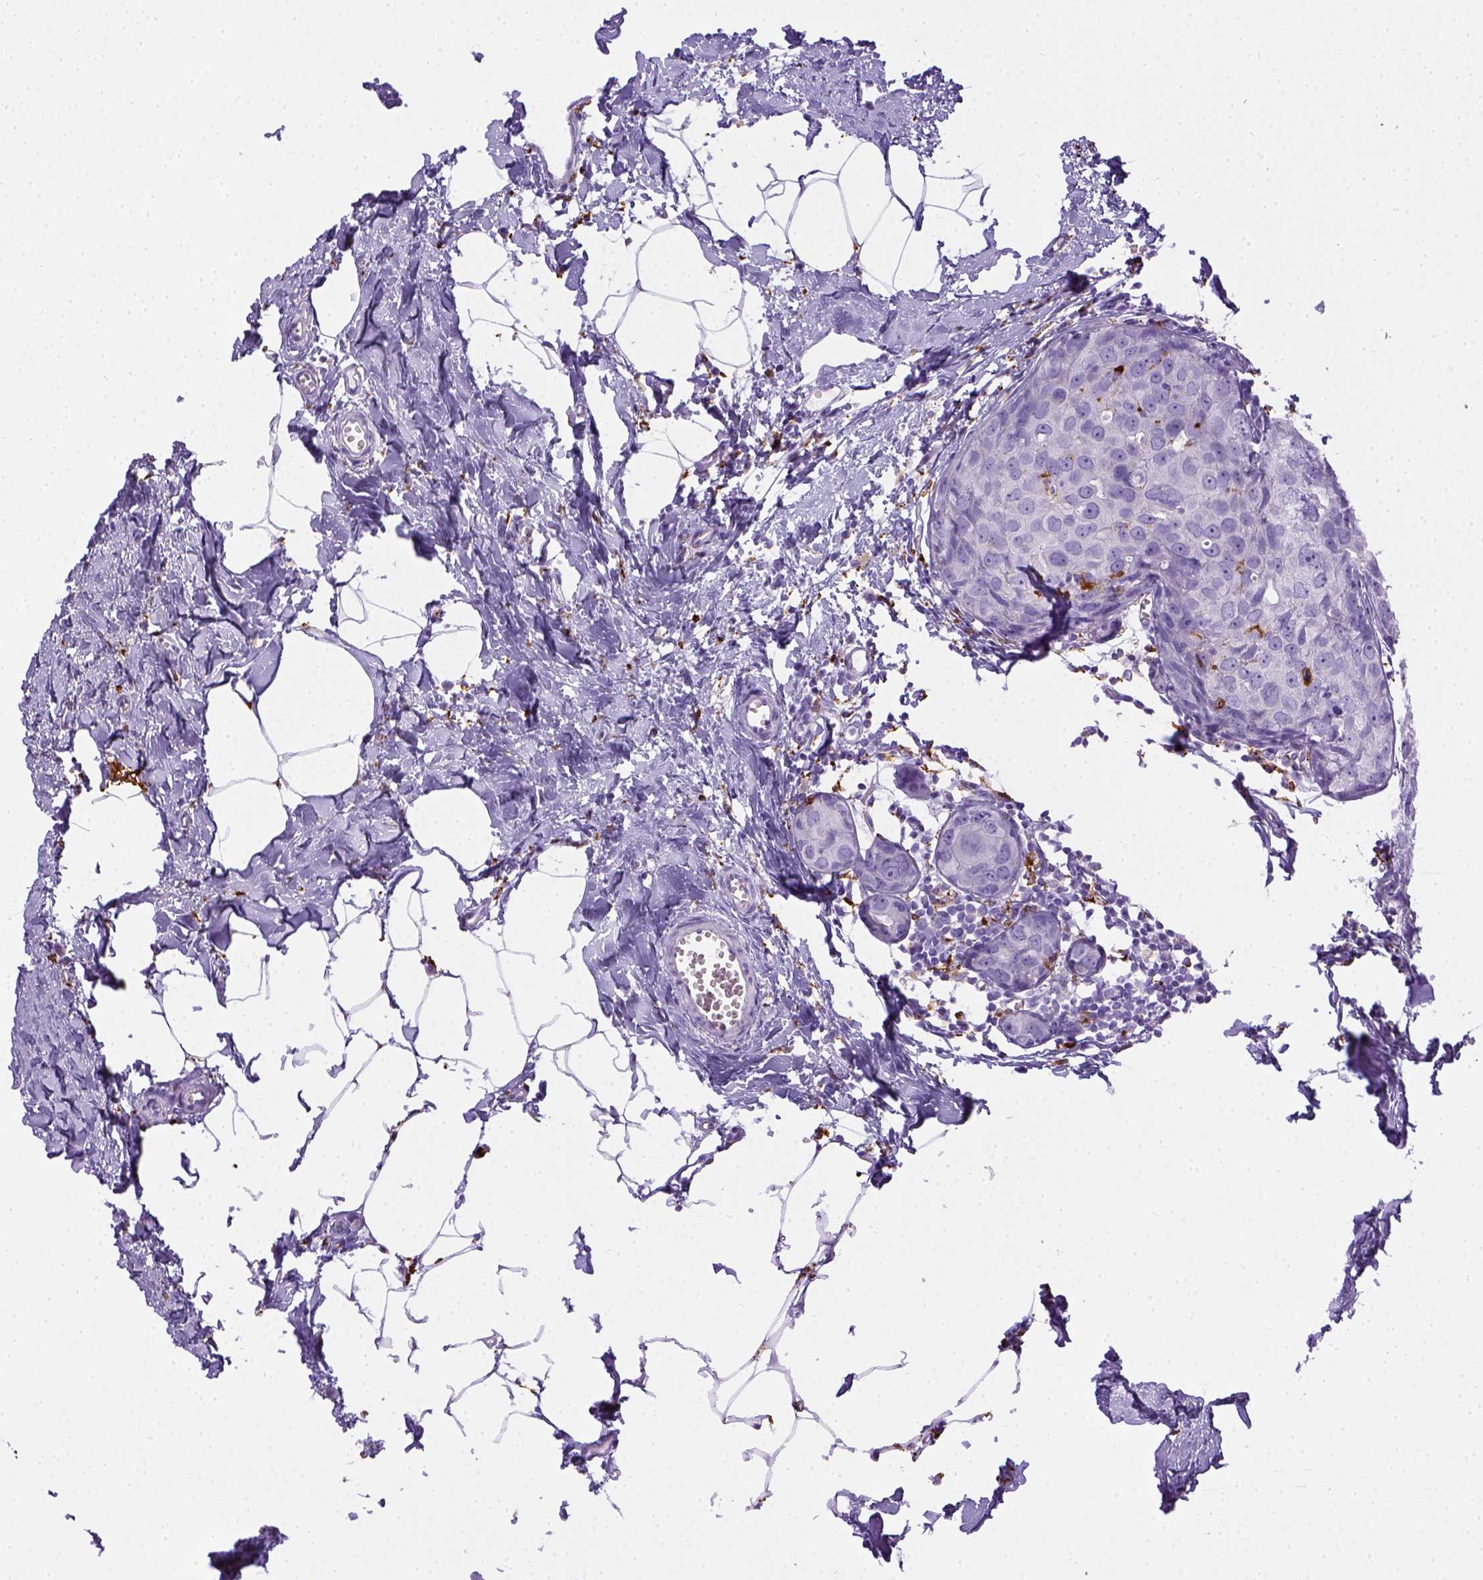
{"staining": {"intensity": "negative", "quantity": "none", "location": "none"}, "tissue": "breast cancer", "cell_type": "Tumor cells", "image_type": "cancer", "snomed": [{"axis": "morphology", "description": "Duct carcinoma"}, {"axis": "topography", "description": "Breast"}], "caption": "High magnification brightfield microscopy of breast cancer stained with DAB (brown) and counterstained with hematoxylin (blue): tumor cells show no significant staining.", "gene": "CD68", "patient": {"sex": "female", "age": 38}}